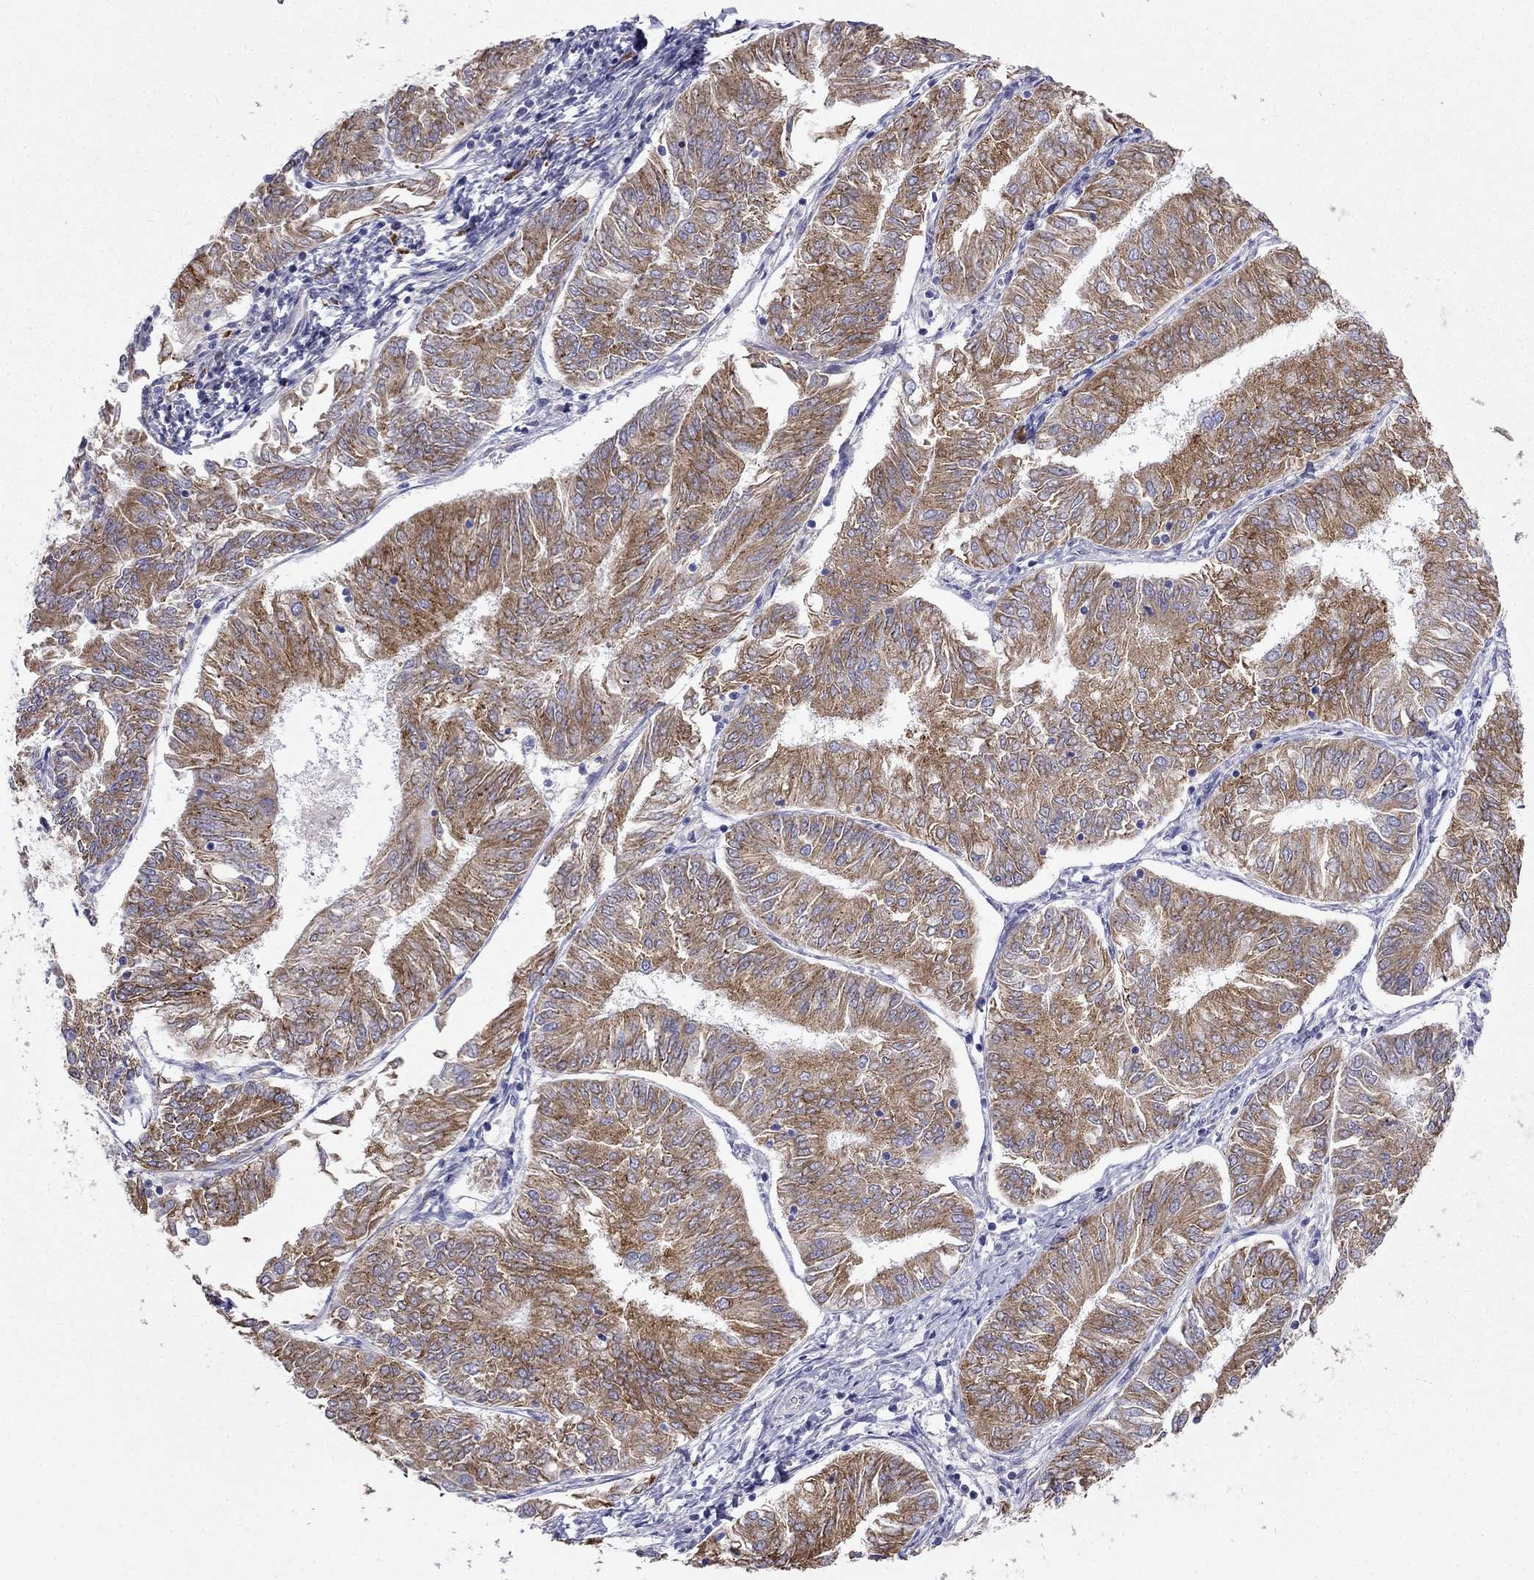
{"staining": {"intensity": "moderate", "quantity": ">75%", "location": "cytoplasmic/membranous"}, "tissue": "endometrial cancer", "cell_type": "Tumor cells", "image_type": "cancer", "snomed": [{"axis": "morphology", "description": "Adenocarcinoma, NOS"}, {"axis": "topography", "description": "Endometrium"}], "caption": "Protein staining of endometrial adenocarcinoma tissue demonstrates moderate cytoplasmic/membranous staining in about >75% of tumor cells.", "gene": "LONRF2", "patient": {"sex": "female", "age": 58}}